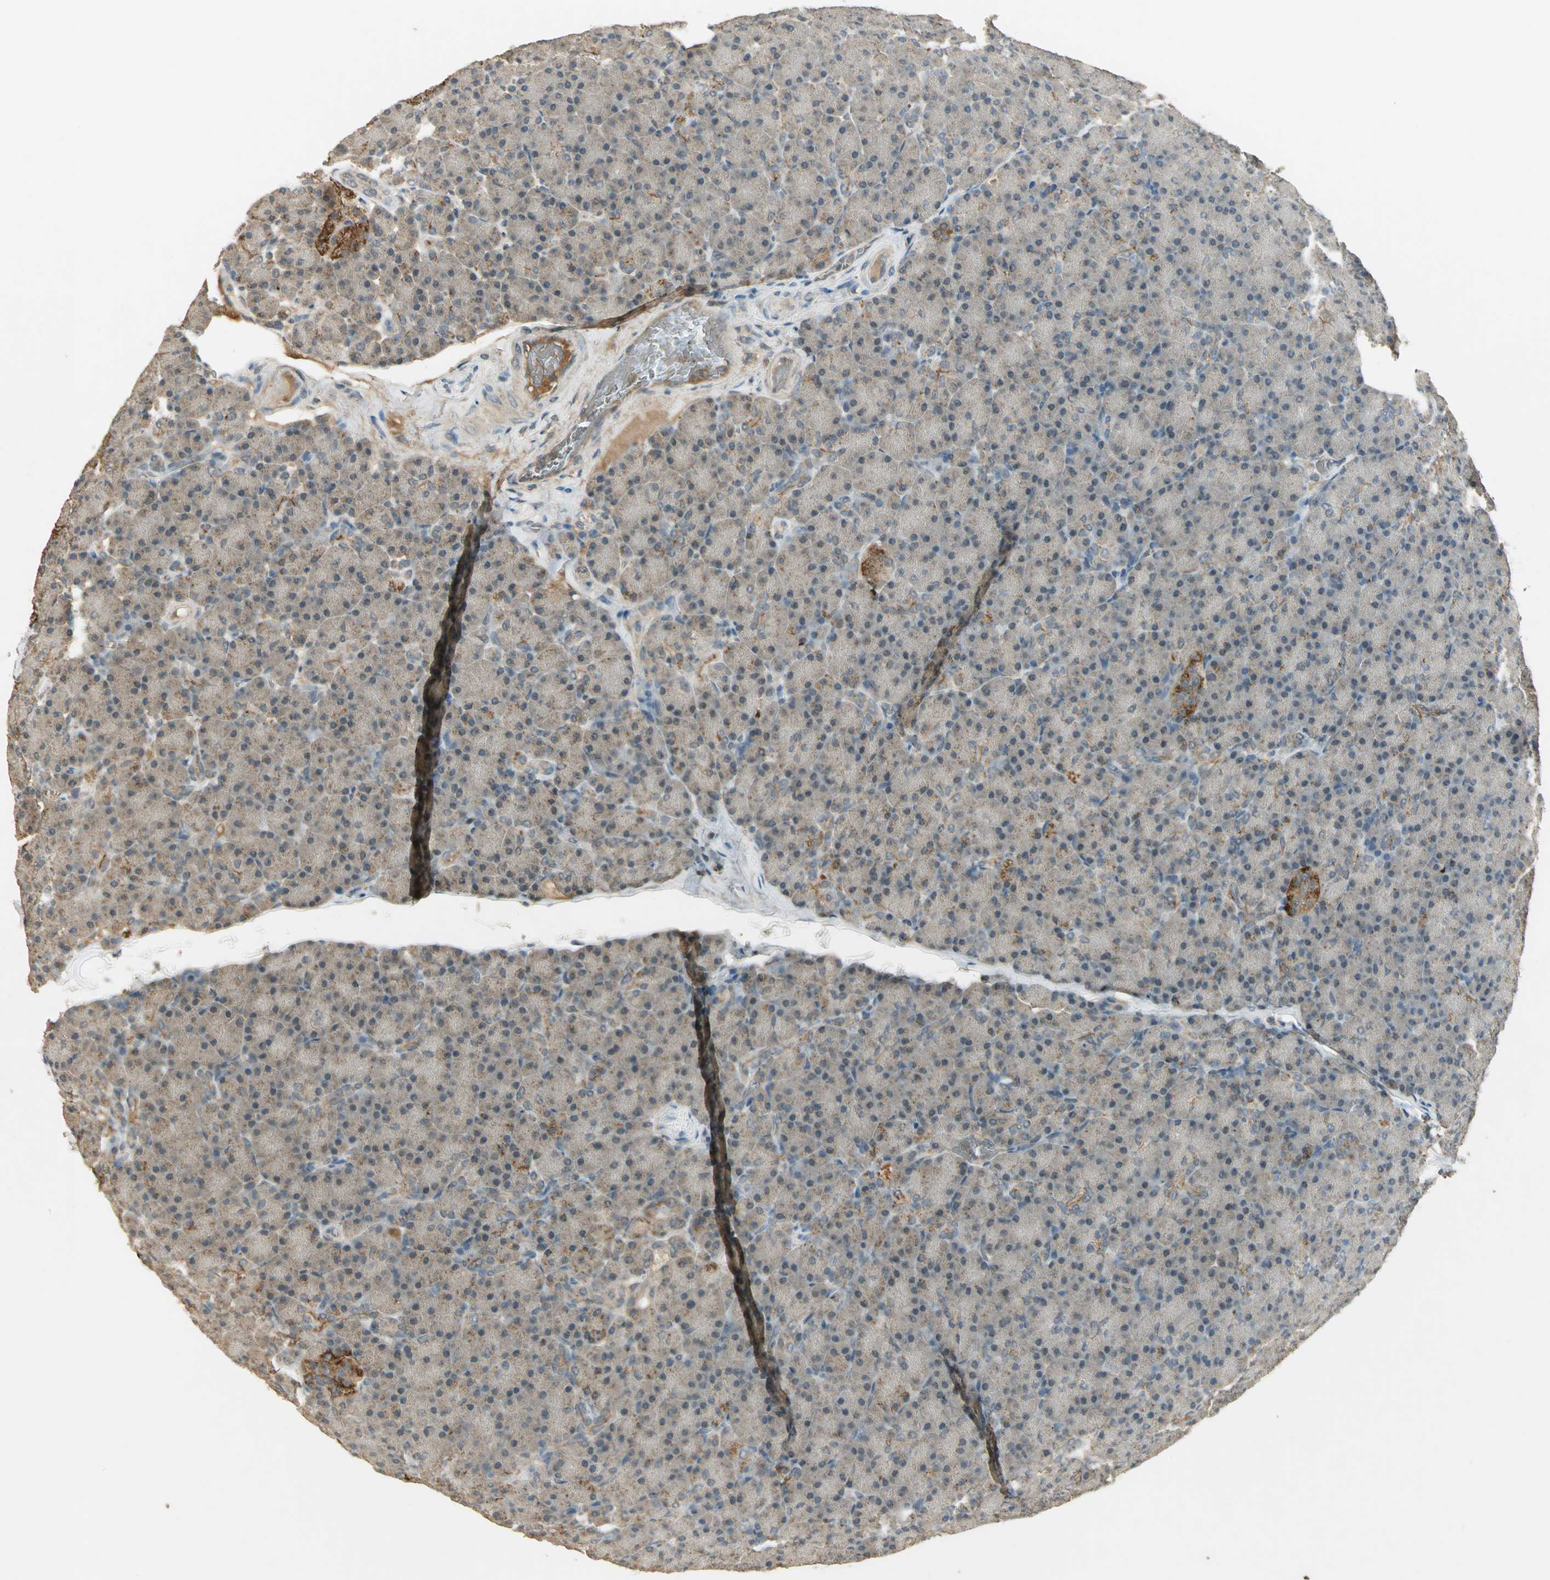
{"staining": {"intensity": "weak", "quantity": ">75%", "location": "cytoplasmic/membranous"}, "tissue": "pancreas", "cell_type": "Exocrine glandular cells", "image_type": "normal", "snomed": [{"axis": "morphology", "description": "Normal tissue, NOS"}, {"axis": "topography", "description": "Pancreas"}], "caption": "Immunohistochemical staining of normal pancreas exhibits weak cytoplasmic/membranous protein staining in approximately >75% of exocrine glandular cells. The staining was performed using DAB (3,3'-diaminobenzidine) to visualize the protein expression in brown, while the nuclei were stained in blue with hematoxylin (Magnification: 20x).", "gene": "KEAP1", "patient": {"sex": "female", "age": 43}}